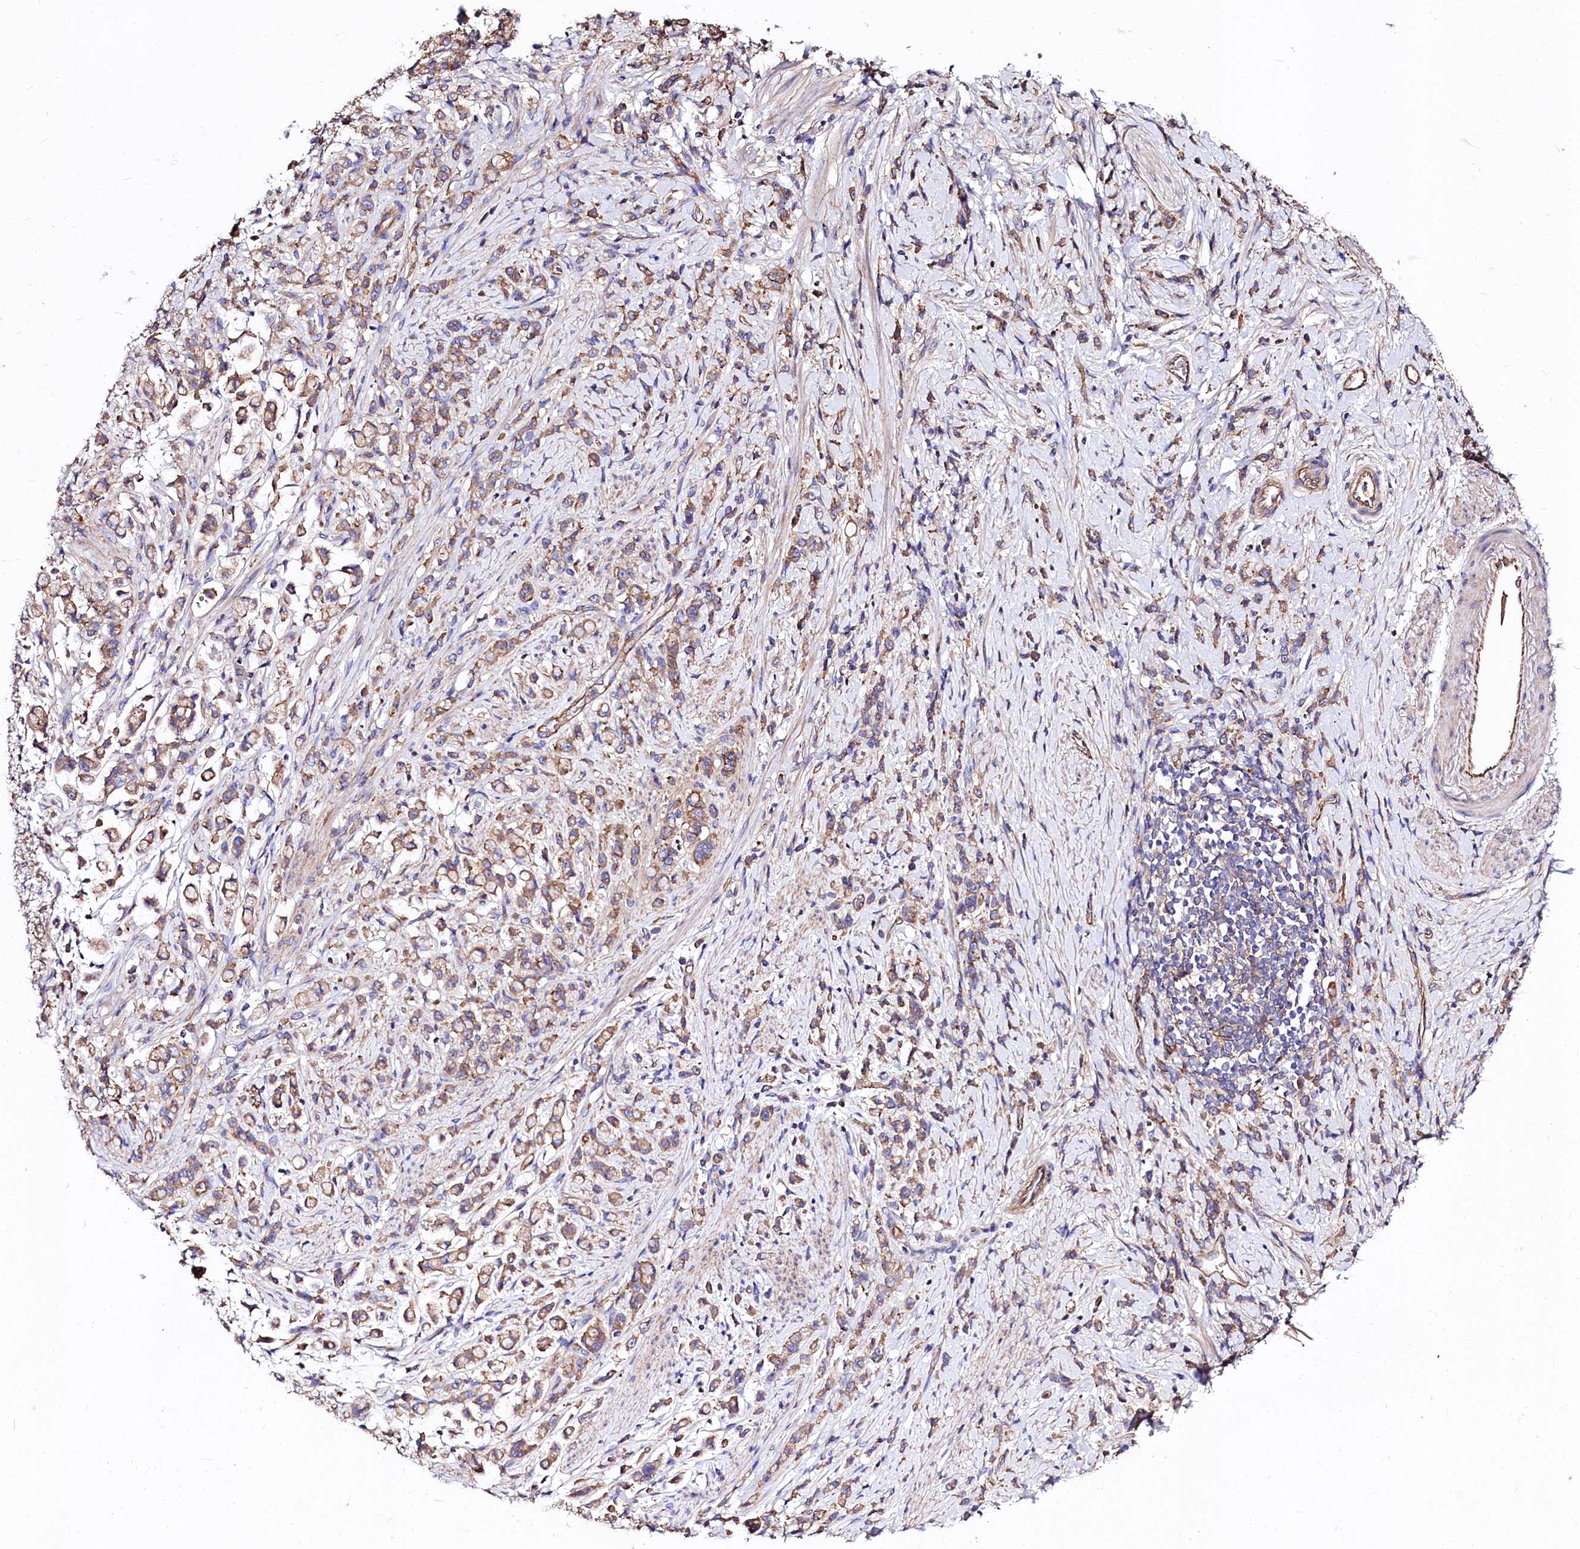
{"staining": {"intensity": "moderate", "quantity": ">75%", "location": "cytoplasmic/membranous"}, "tissue": "stomach cancer", "cell_type": "Tumor cells", "image_type": "cancer", "snomed": [{"axis": "morphology", "description": "Adenocarcinoma, NOS"}, {"axis": "topography", "description": "Stomach"}], "caption": "Immunohistochemistry (DAB (3,3'-diaminobenzidine)) staining of stomach cancer (adenocarcinoma) exhibits moderate cytoplasmic/membranous protein expression in about >75% of tumor cells.", "gene": "FCHSD2", "patient": {"sex": "female", "age": 60}}